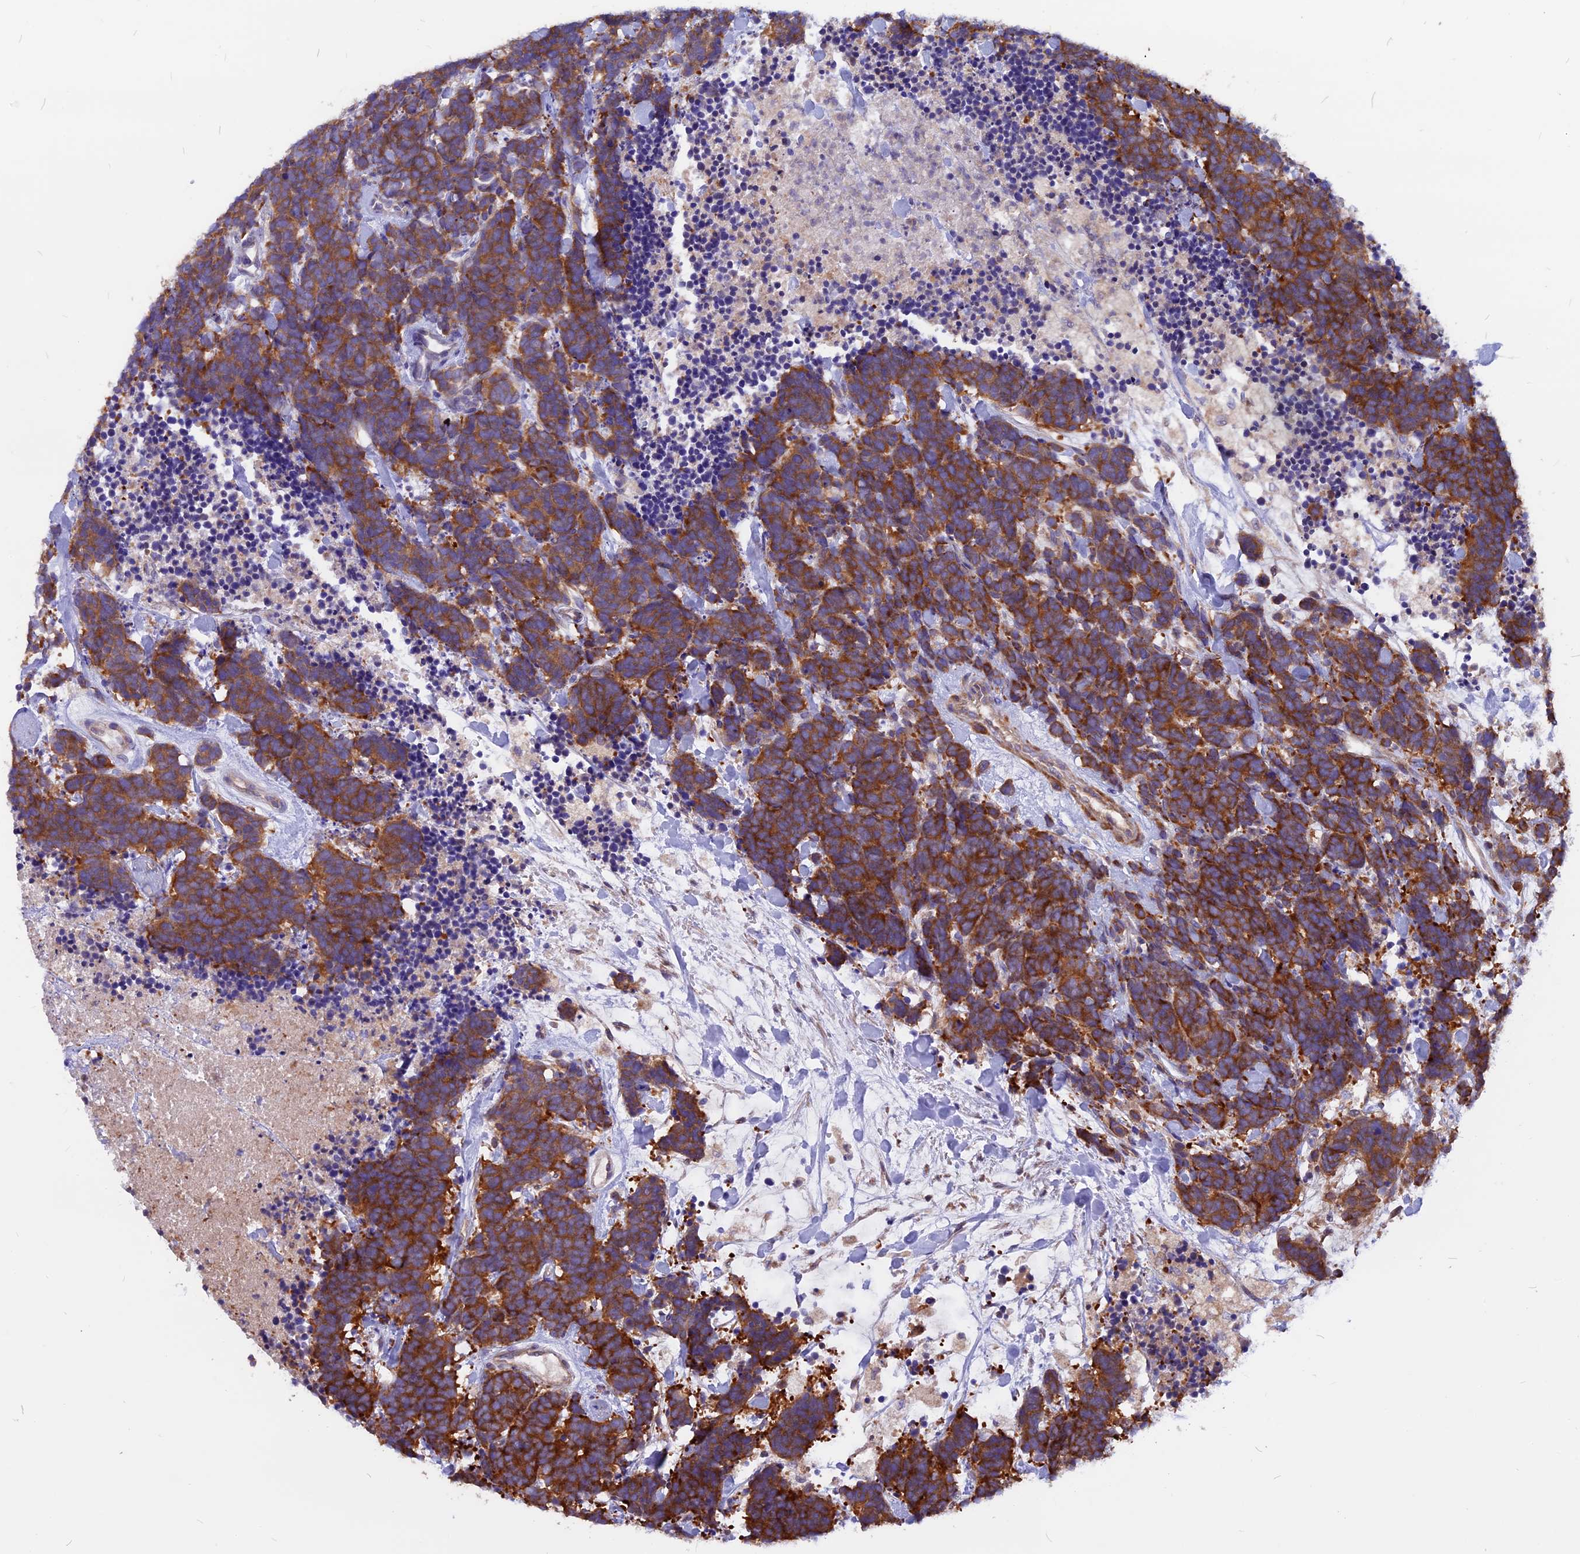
{"staining": {"intensity": "strong", "quantity": ">75%", "location": "cytoplasmic/membranous"}, "tissue": "carcinoid", "cell_type": "Tumor cells", "image_type": "cancer", "snomed": [{"axis": "morphology", "description": "Carcinoma, NOS"}, {"axis": "morphology", "description": "Carcinoid, malignant, NOS"}, {"axis": "topography", "description": "Prostate"}], "caption": "Carcinoma tissue exhibits strong cytoplasmic/membranous staining in about >75% of tumor cells", "gene": "ANO3", "patient": {"sex": "male", "age": 57}}